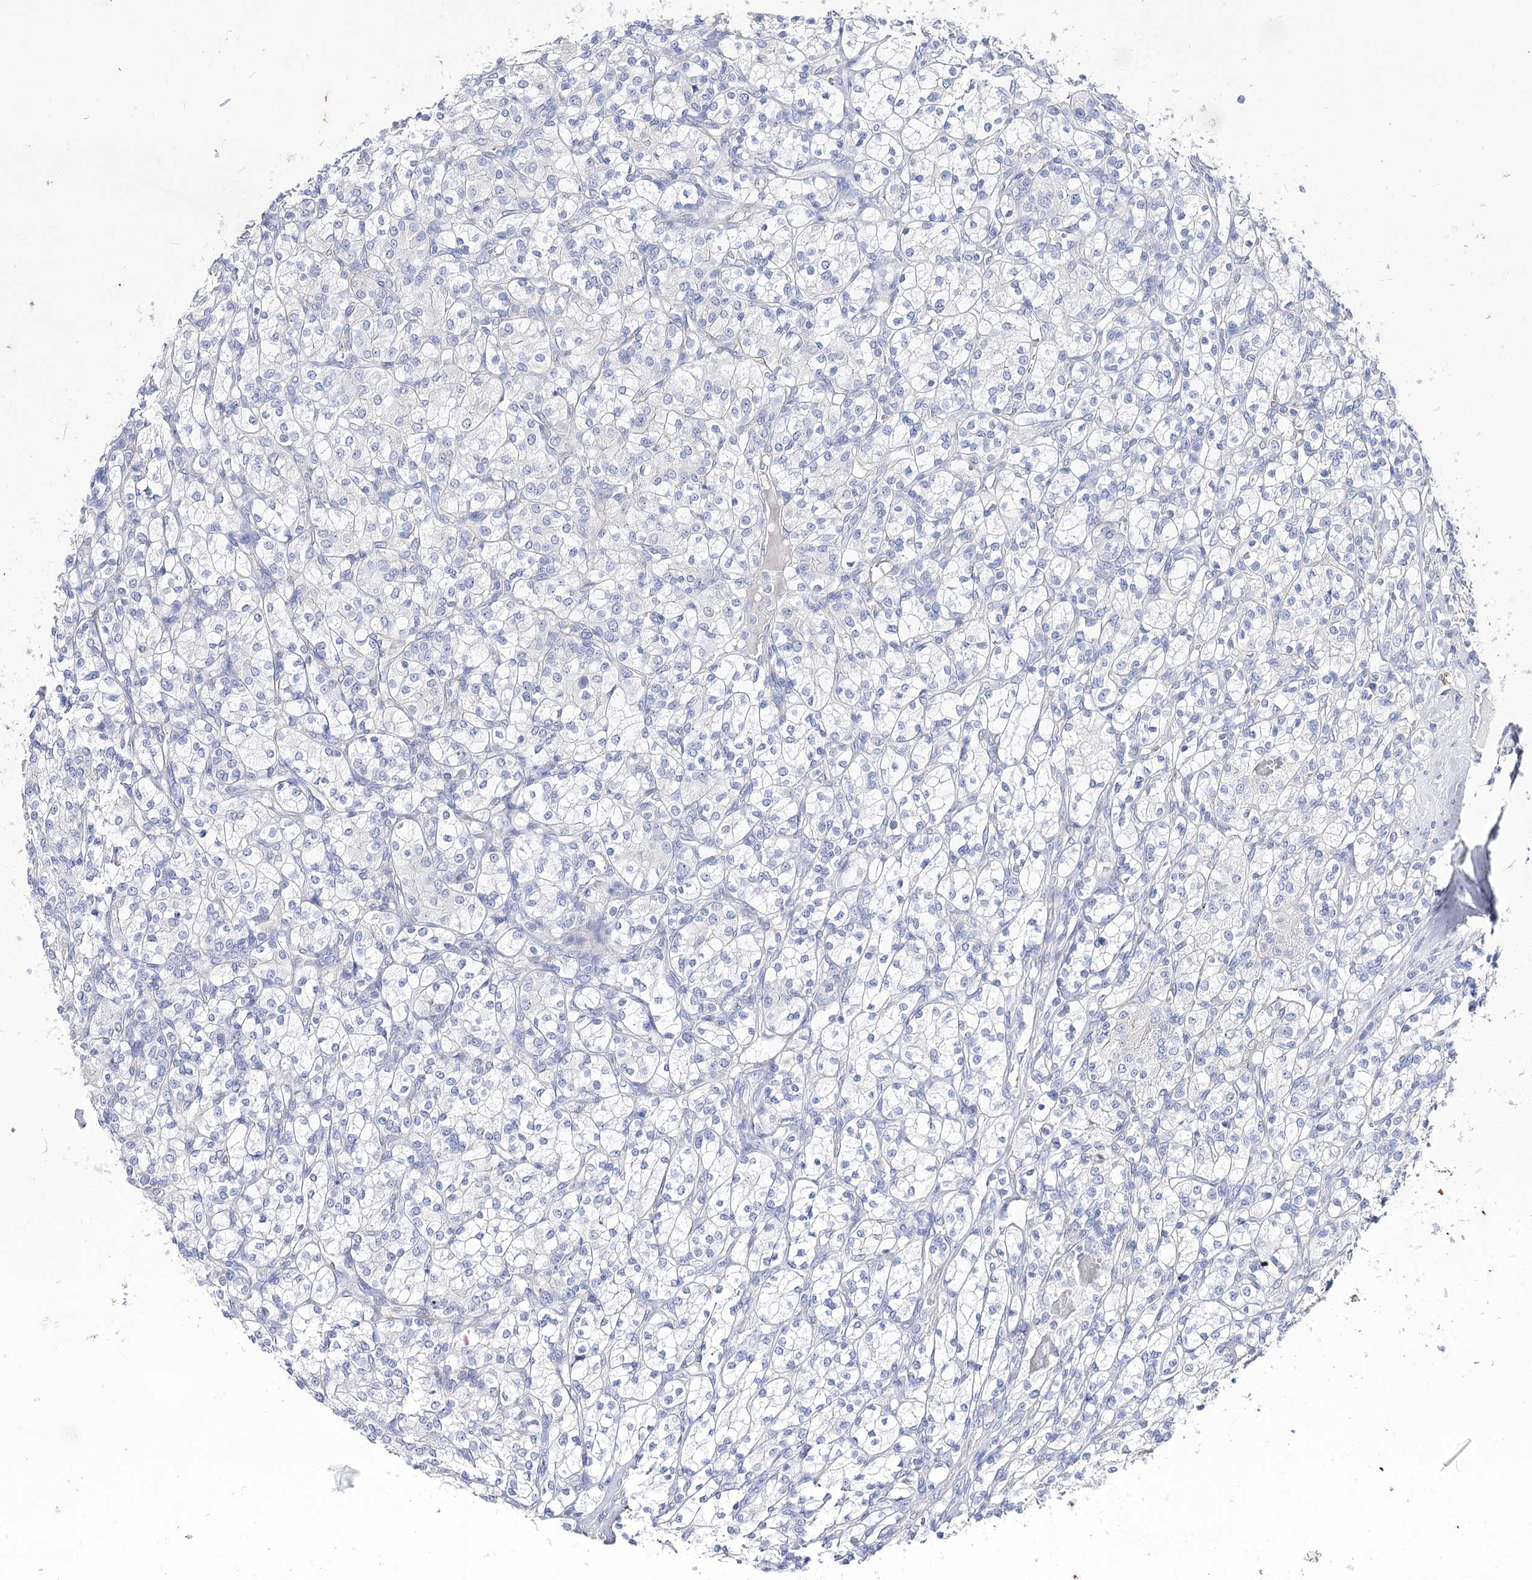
{"staining": {"intensity": "negative", "quantity": "none", "location": "none"}, "tissue": "renal cancer", "cell_type": "Tumor cells", "image_type": "cancer", "snomed": [{"axis": "morphology", "description": "Adenocarcinoma, NOS"}, {"axis": "topography", "description": "Kidney"}], "caption": "Protein analysis of renal cancer reveals no significant expression in tumor cells.", "gene": "NRAP", "patient": {"sex": "male", "age": 77}}